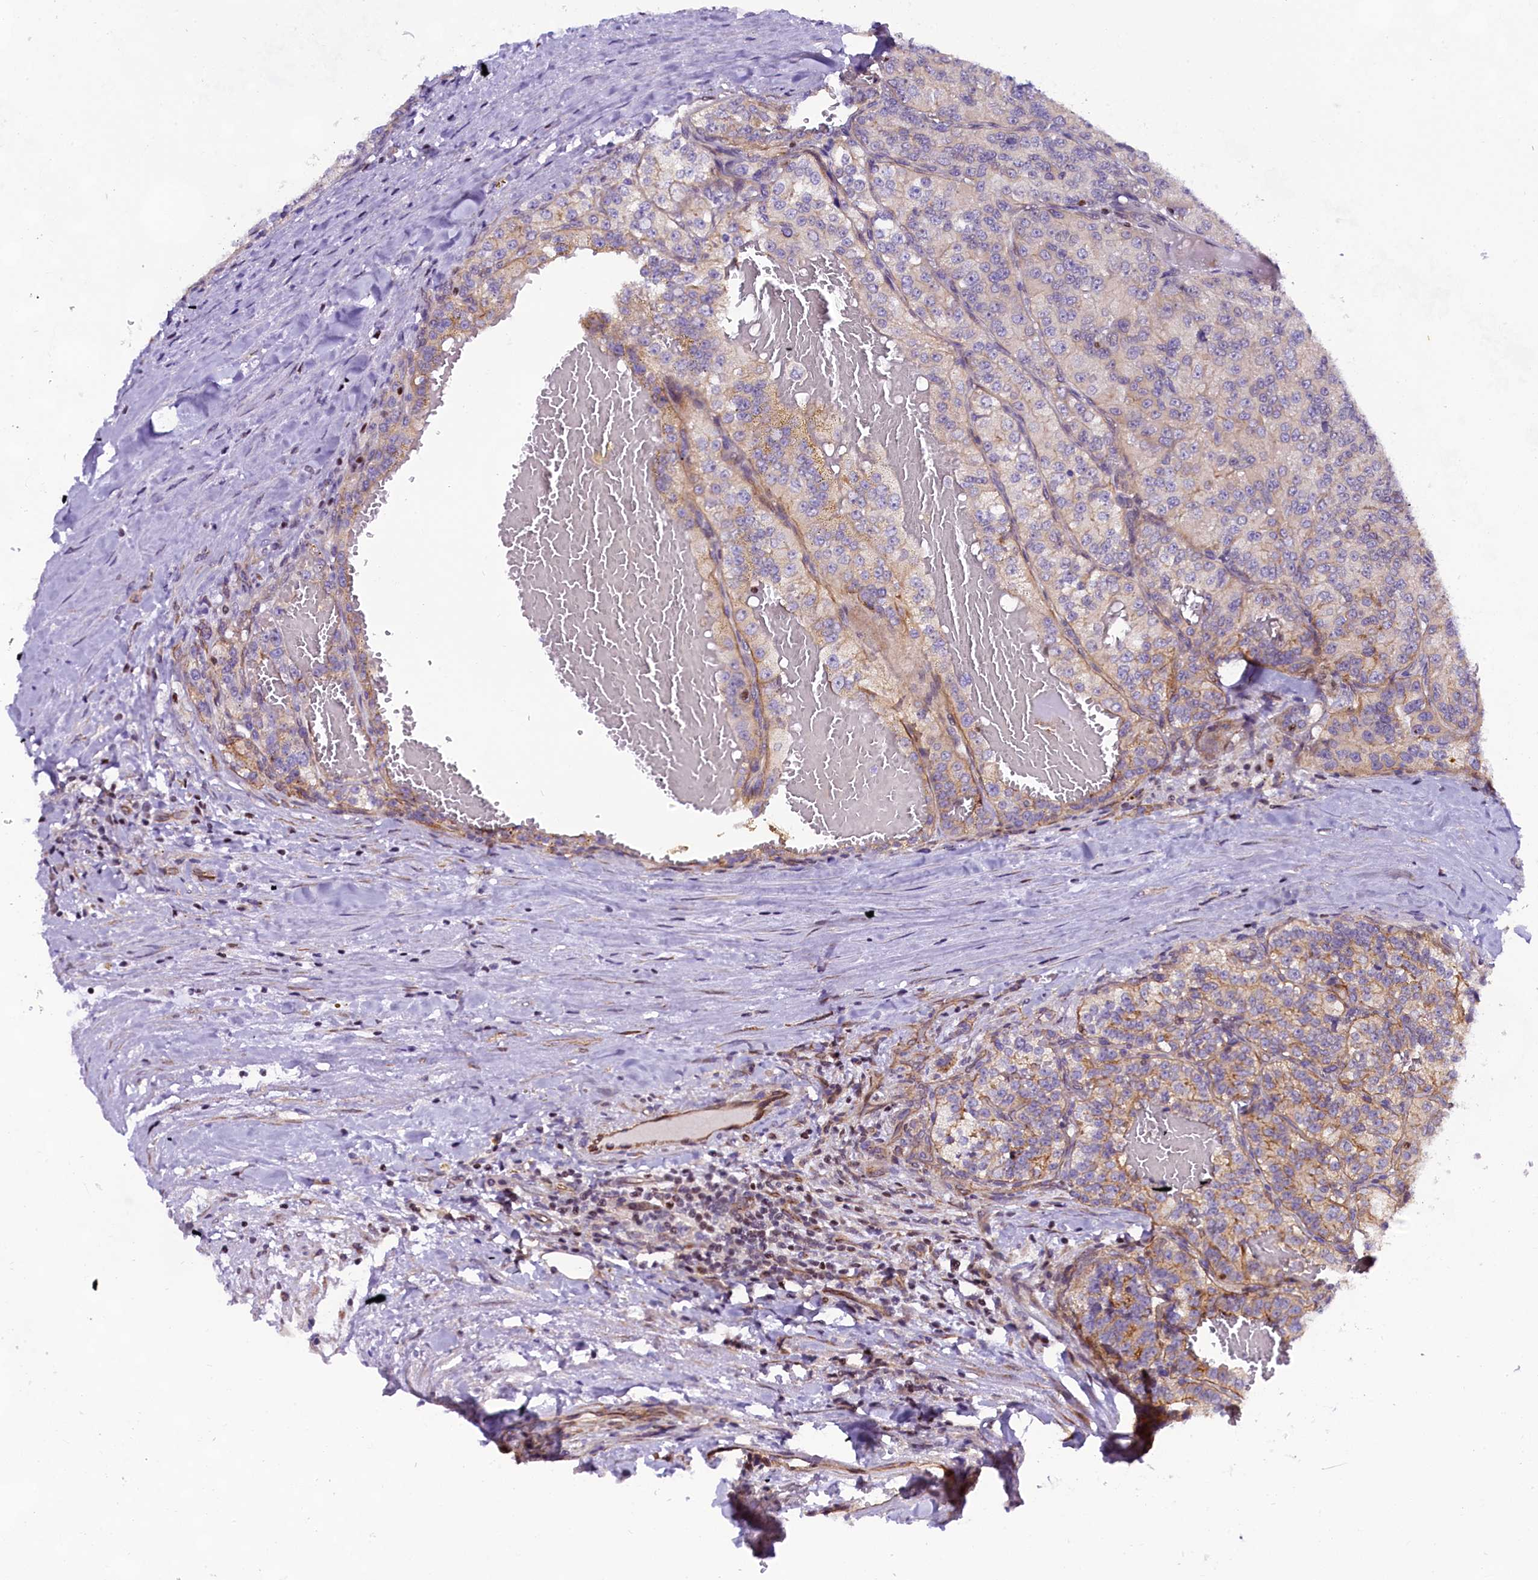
{"staining": {"intensity": "negative", "quantity": "none", "location": "none"}, "tissue": "renal cancer", "cell_type": "Tumor cells", "image_type": "cancer", "snomed": [{"axis": "morphology", "description": "Adenocarcinoma, NOS"}, {"axis": "topography", "description": "Kidney"}], "caption": "Immunohistochemical staining of human renal cancer exhibits no significant expression in tumor cells.", "gene": "SP4", "patient": {"sex": "female", "age": 63}}